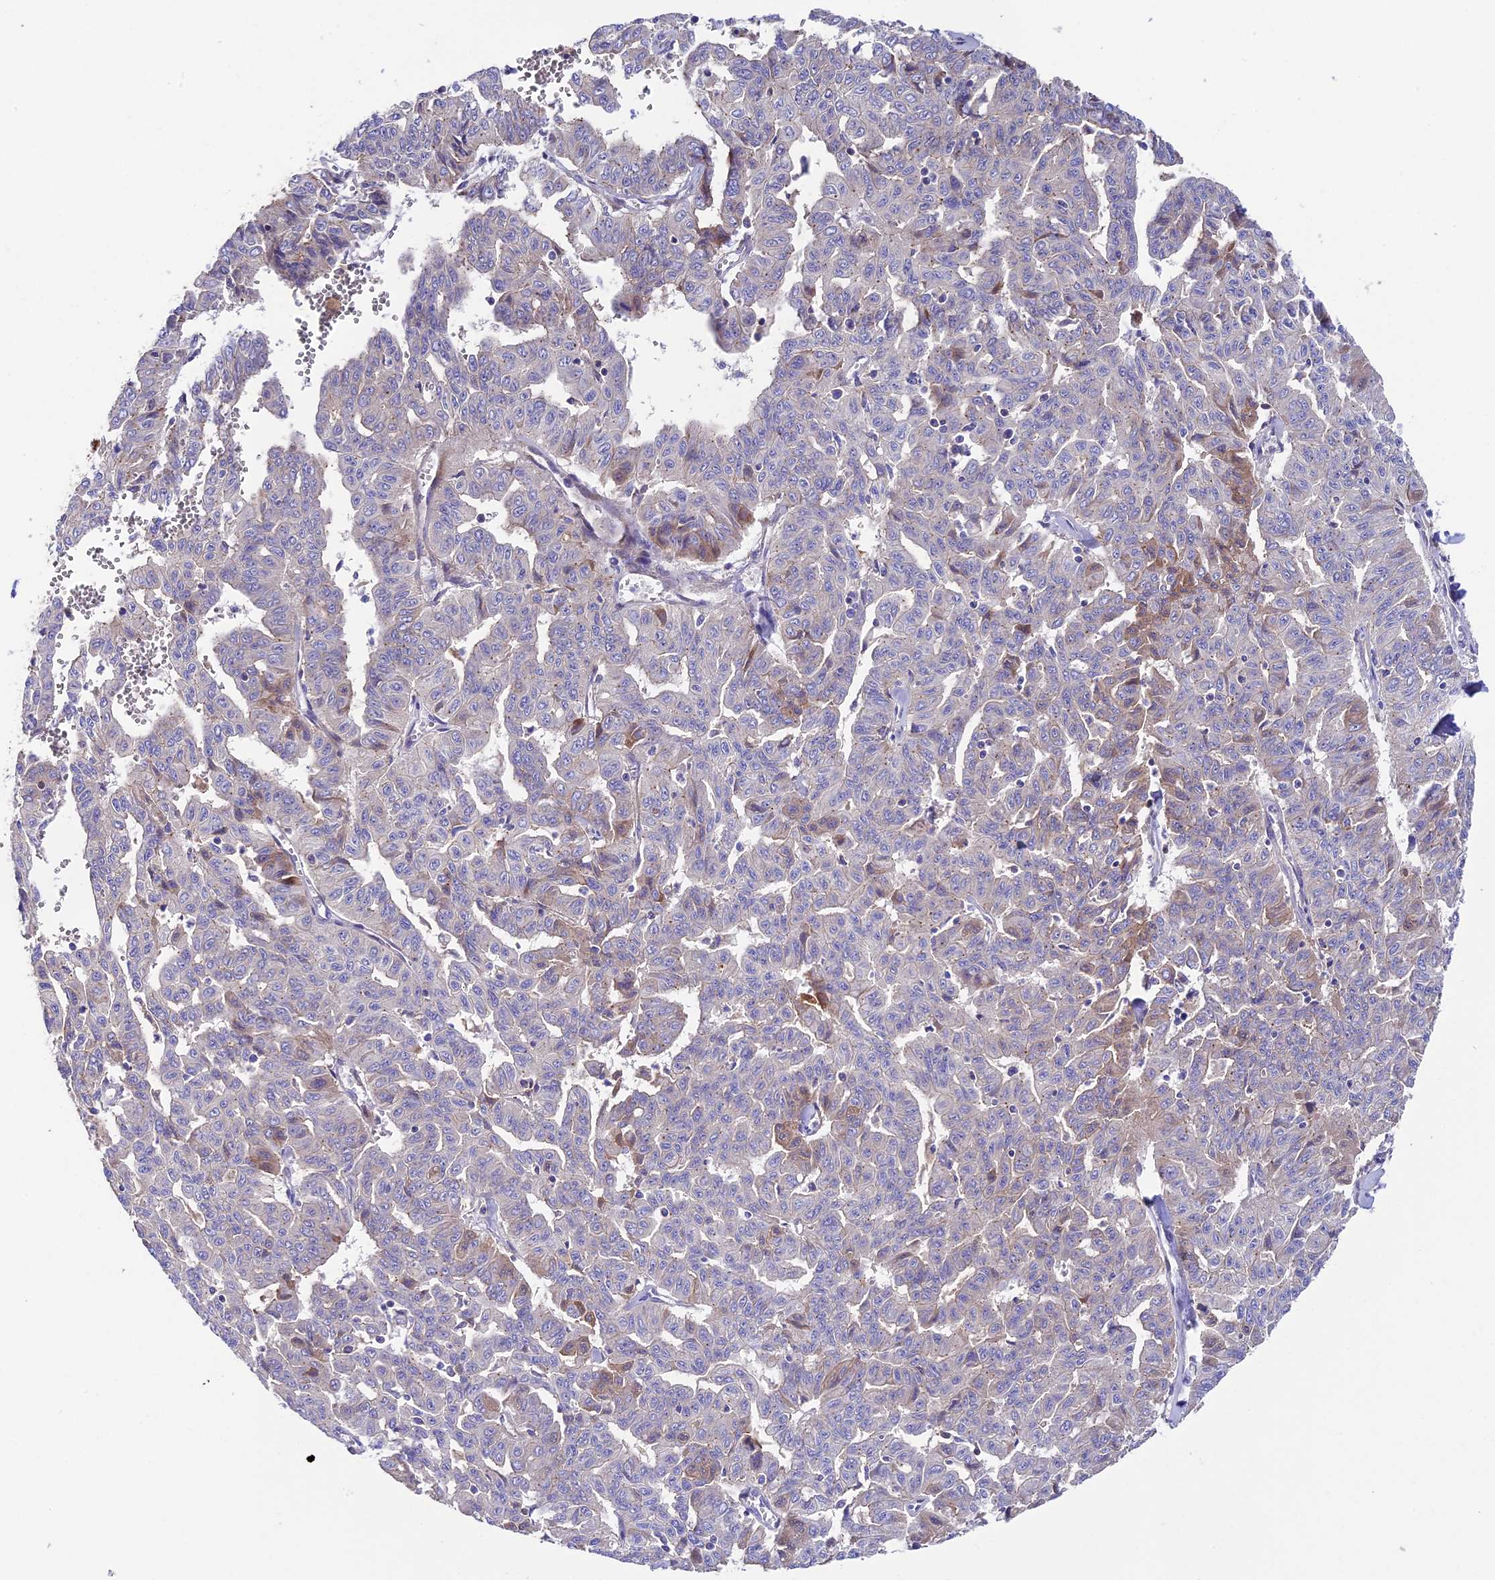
{"staining": {"intensity": "weak", "quantity": "<25%", "location": "cytoplasmic/membranous"}, "tissue": "liver cancer", "cell_type": "Tumor cells", "image_type": "cancer", "snomed": [{"axis": "morphology", "description": "Cholangiocarcinoma"}, {"axis": "topography", "description": "Liver"}], "caption": "High power microscopy image of an IHC image of liver cancer, revealing no significant expression in tumor cells.", "gene": "PIGU", "patient": {"sex": "female", "age": 77}}